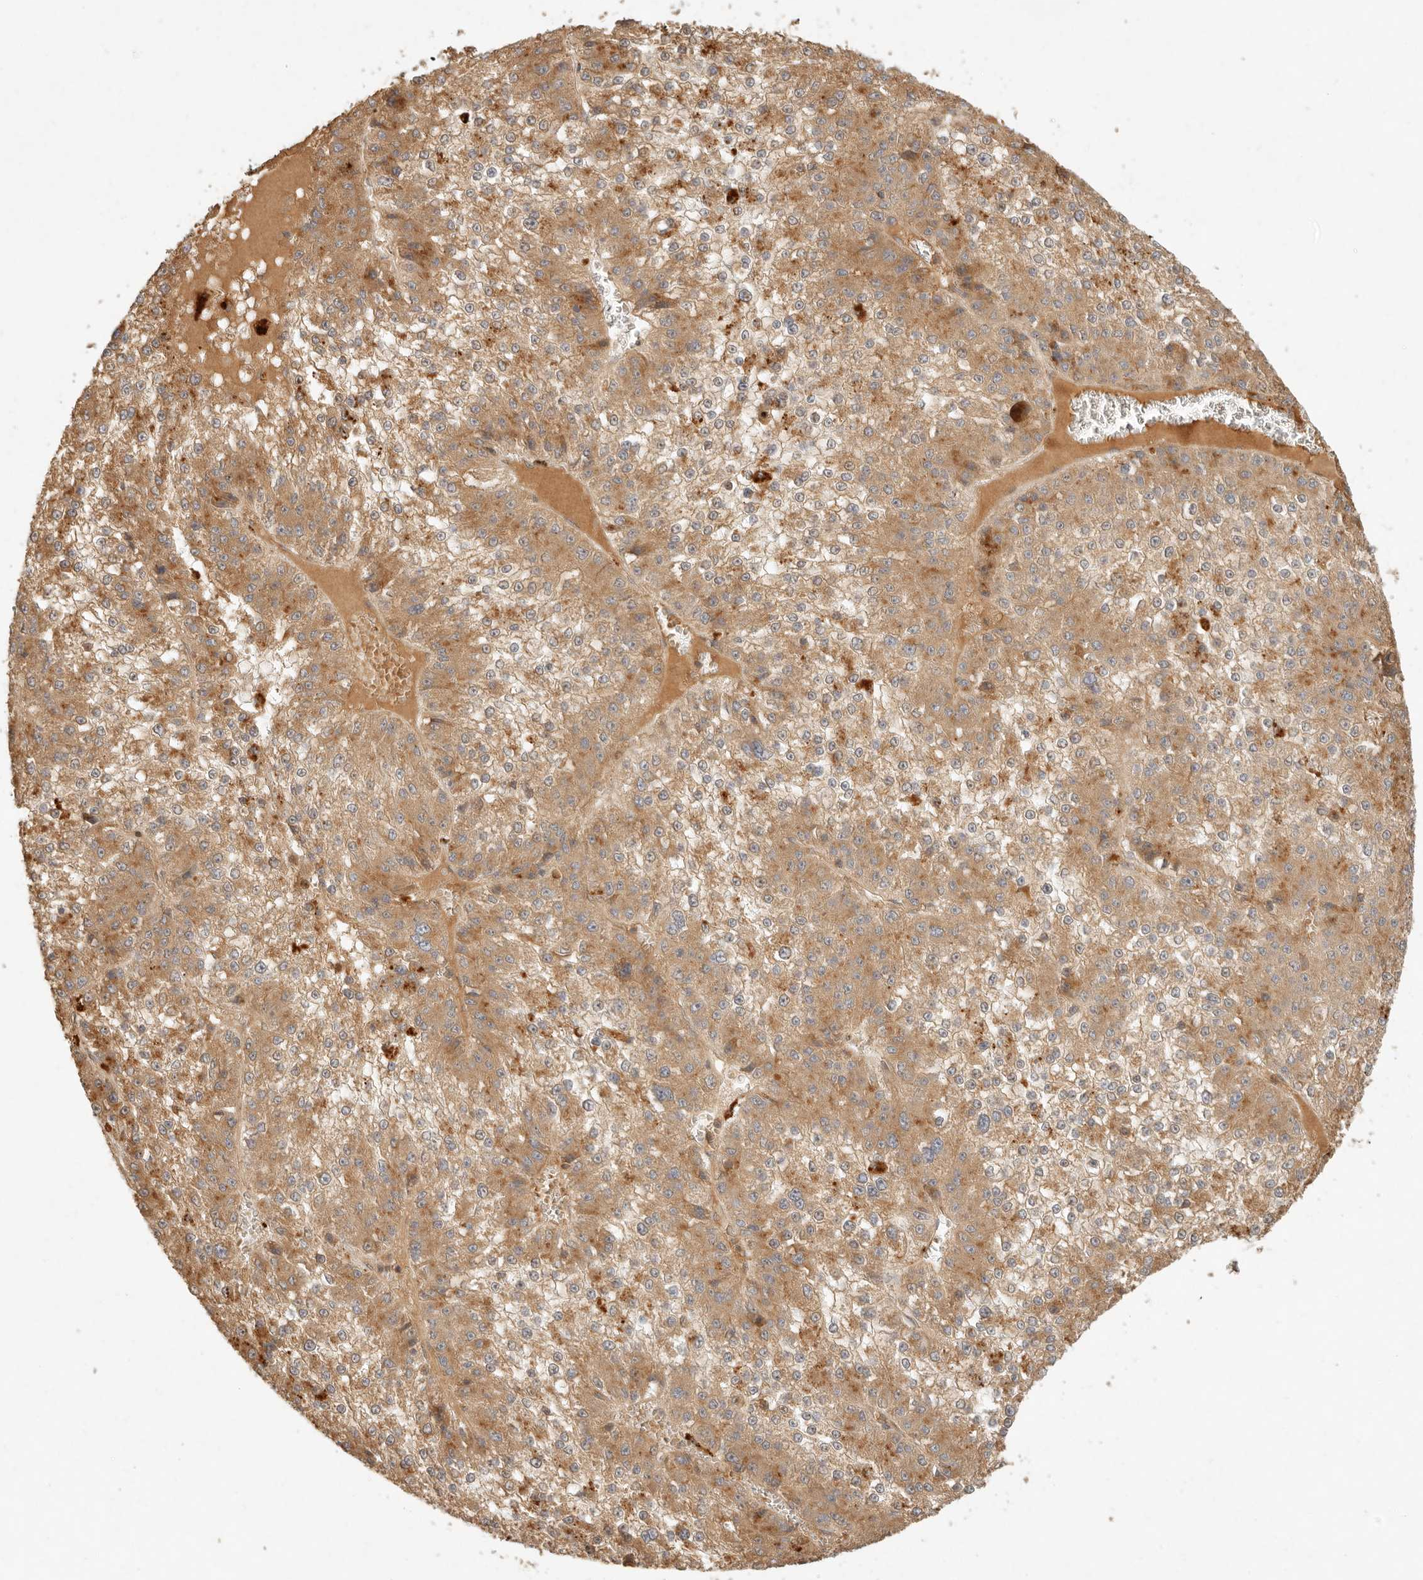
{"staining": {"intensity": "moderate", "quantity": ">75%", "location": "cytoplasmic/membranous"}, "tissue": "liver cancer", "cell_type": "Tumor cells", "image_type": "cancer", "snomed": [{"axis": "morphology", "description": "Carcinoma, Hepatocellular, NOS"}, {"axis": "topography", "description": "Liver"}], "caption": "DAB immunohistochemical staining of human hepatocellular carcinoma (liver) exhibits moderate cytoplasmic/membranous protein positivity in approximately >75% of tumor cells.", "gene": "ANKRD61", "patient": {"sex": "female", "age": 73}}